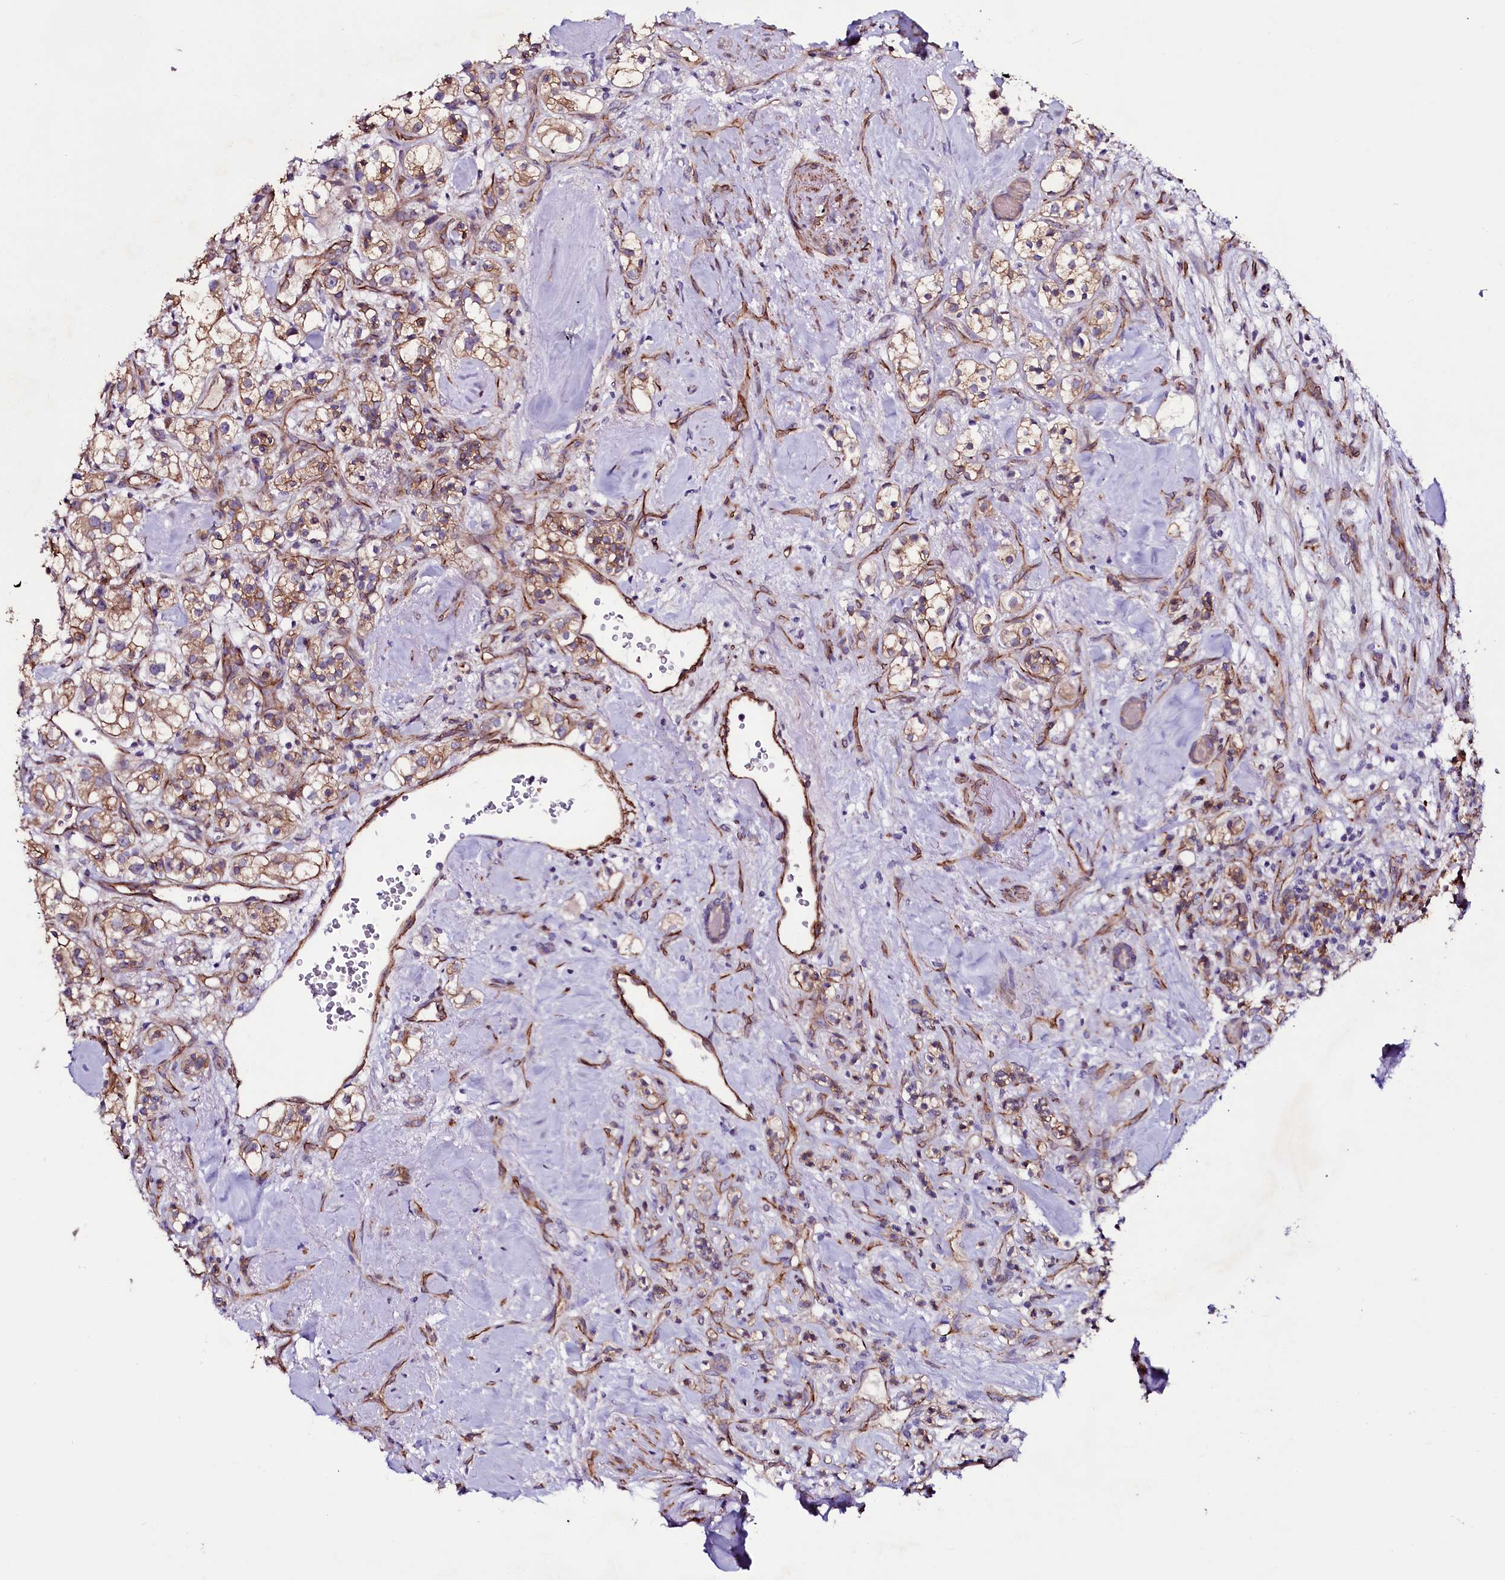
{"staining": {"intensity": "moderate", "quantity": ">75%", "location": "cytoplasmic/membranous"}, "tissue": "renal cancer", "cell_type": "Tumor cells", "image_type": "cancer", "snomed": [{"axis": "morphology", "description": "Adenocarcinoma, NOS"}, {"axis": "topography", "description": "Kidney"}], "caption": "IHC histopathology image of adenocarcinoma (renal) stained for a protein (brown), which displays medium levels of moderate cytoplasmic/membranous positivity in approximately >75% of tumor cells.", "gene": "MEX3C", "patient": {"sex": "male", "age": 77}}